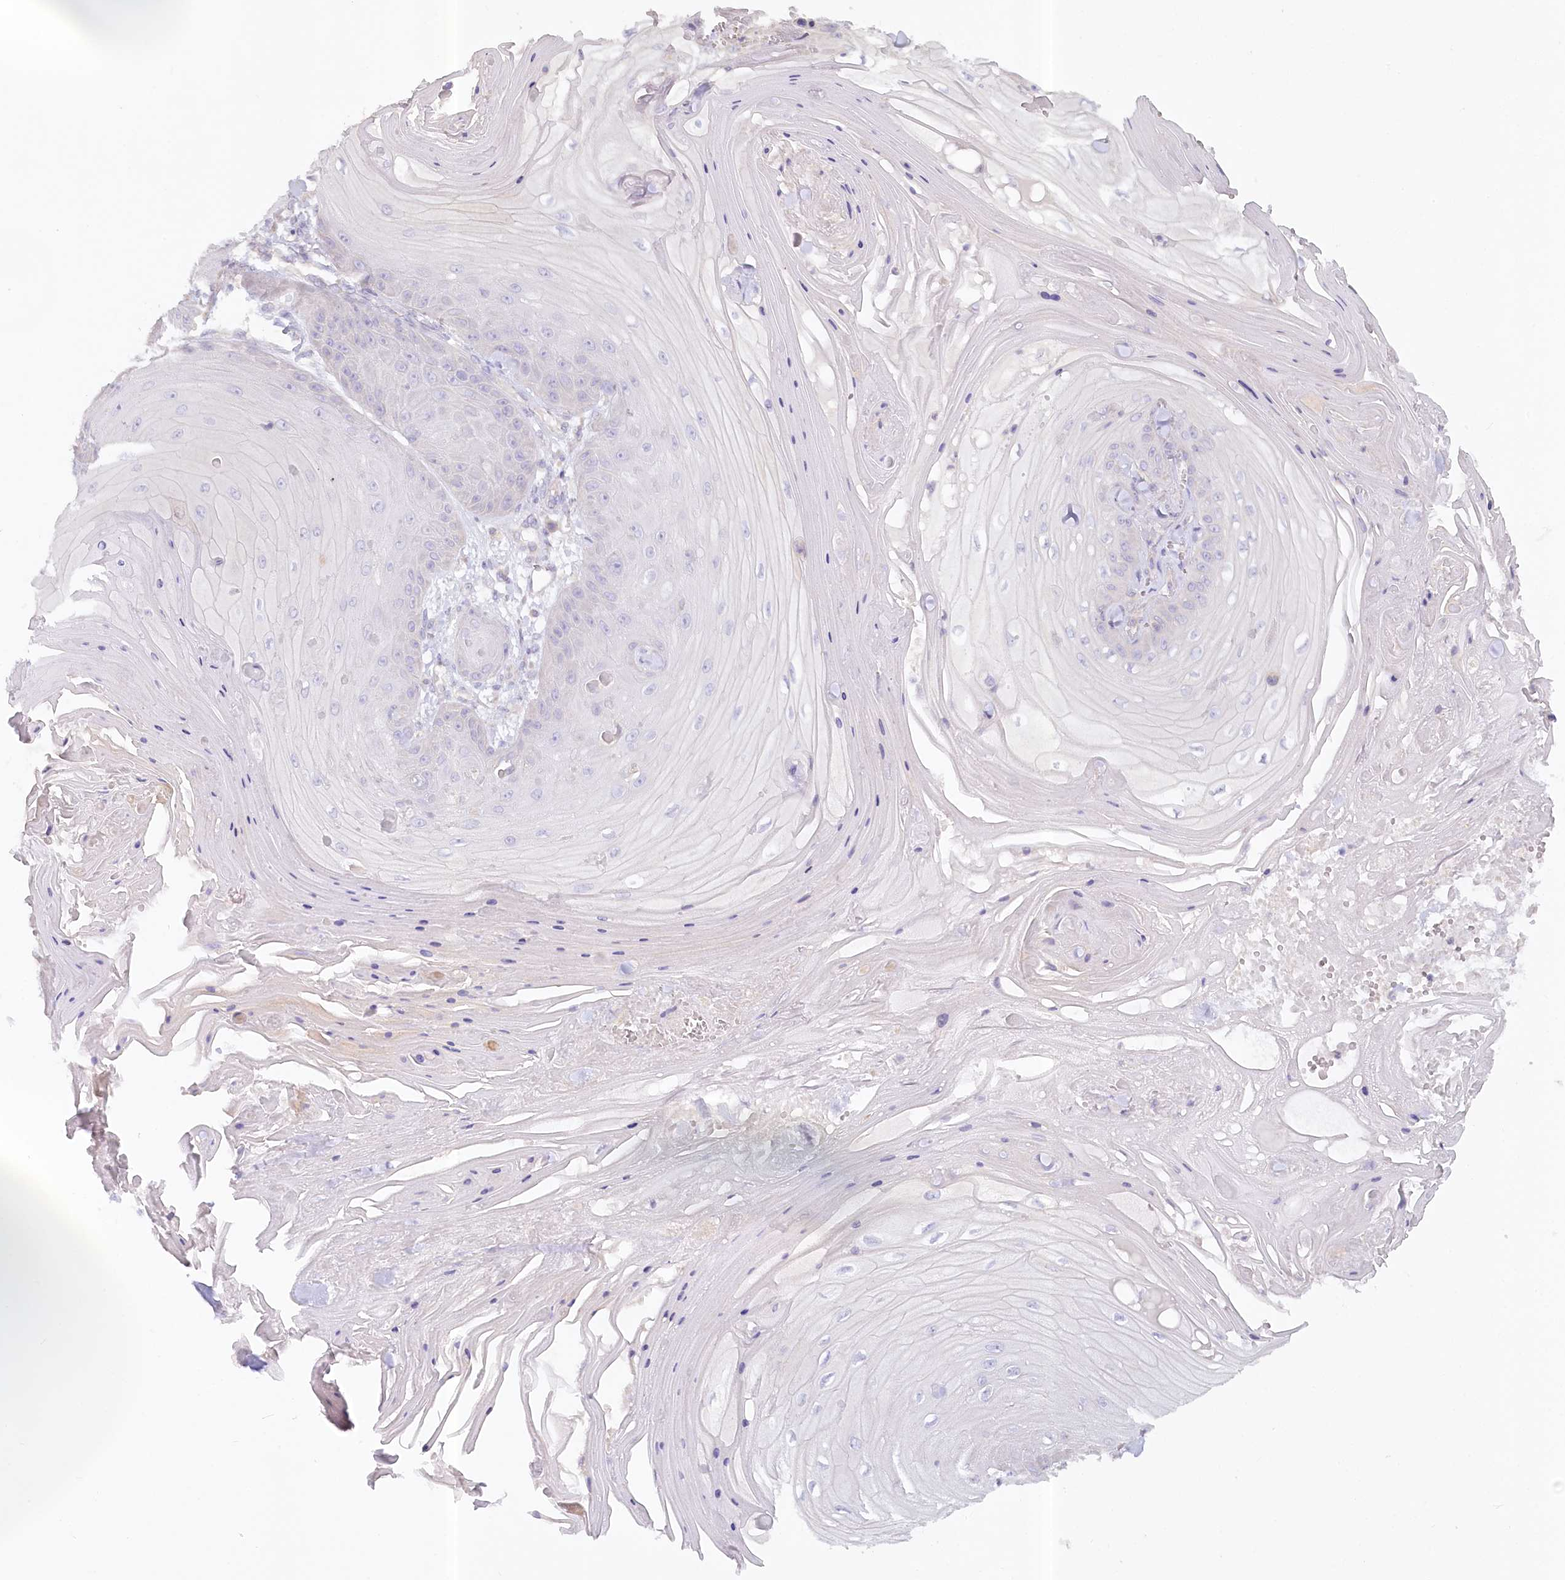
{"staining": {"intensity": "negative", "quantity": "none", "location": "none"}, "tissue": "skin cancer", "cell_type": "Tumor cells", "image_type": "cancer", "snomed": [{"axis": "morphology", "description": "Squamous cell carcinoma, NOS"}, {"axis": "topography", "description": "Skin"}], "caption": "High power microscopy image of an IHC photomicrograph of squamous cell carcinoma (skin), revealing no significant staining in tumor cells.", "gene": "PAIP2", "patient": {"sex": "male", "age": 74}}